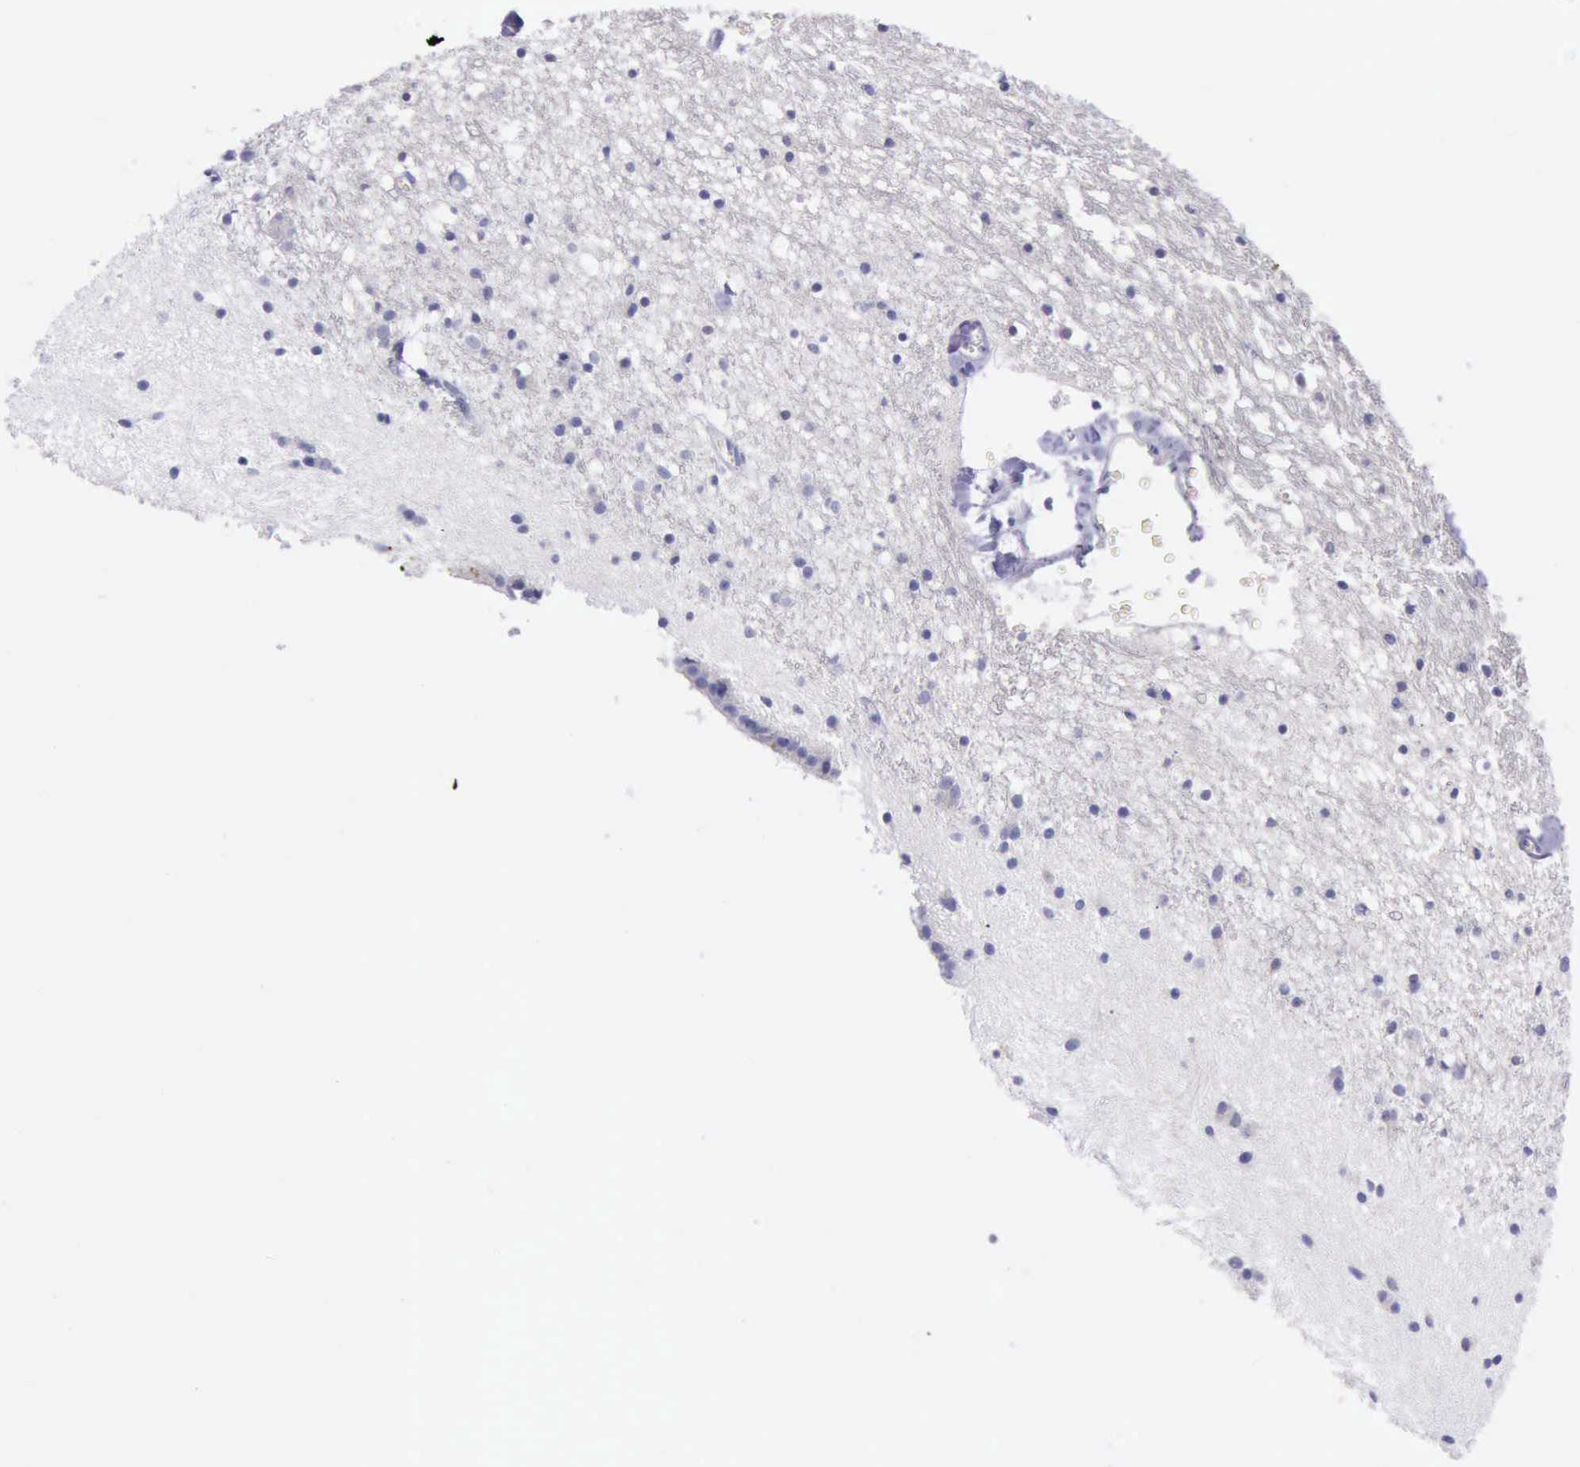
{"staining": {"intensity": "negative", "quantity": "none", "location": "none"}, "tissue": "caudate", "cell_type": "Glial cells", "image_type": "normal", "snomed": [{"axis": "morphology", "description": "Normal tissue, NOS"}, {"axis": "topography", "description": "Lateral ventricle wall"}], "caption": "Immunohistochemistry (IHC) histopathology image of unremarkable caudate: human caudate stained with DAB demonstrates no significant protein expression in glial cells.", "gene": "GLA", "patient": {"sex": "male", "age": 45}}